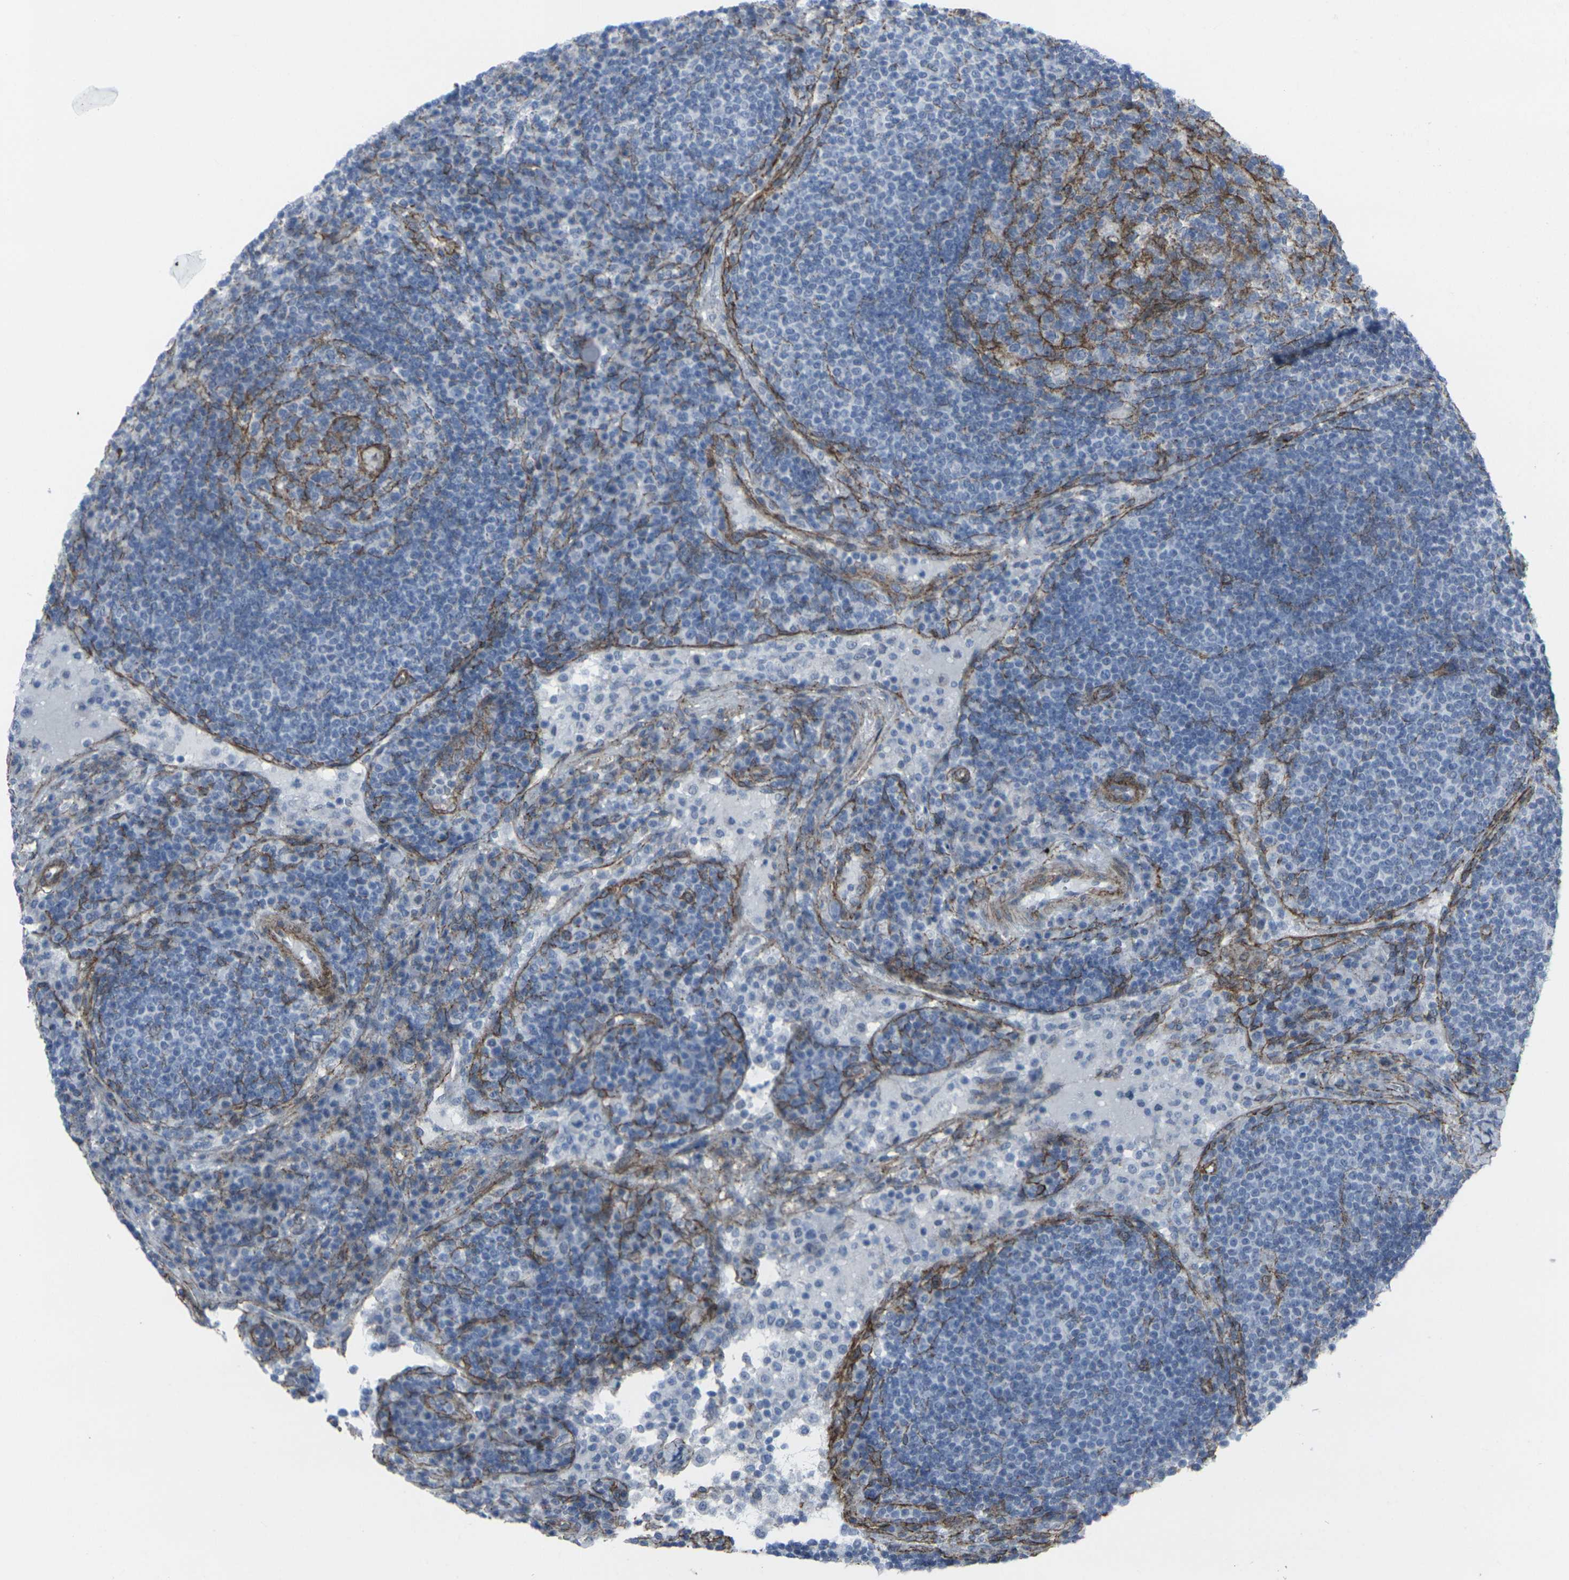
{"staining": {"intensity": "moderate", "quantity": "<25%", "location": "cytoplasmic/membranous"}, "tissue": "lymph node", "cell_type": "Germinal center cells", "image_type": "normal", "snomed": [{"axis": "morphology", "description": "Normal tissue, NOS"}, {"axis": "topography", "description": "Lymph node"}], "caption": "Lymph node was stained to show a protein in brown. There is low levels of moderate cytoplasmic/membranous staining in about <25% of germinal center cells. The staining is performed using DAB (3,3'-diaminobenzidine) brown chromogen to label protein expression. The nuclei are counter-stained blue using hematoxylin.", "gene": "CDH11", "patient": {"sex": "female", "age": 53}}